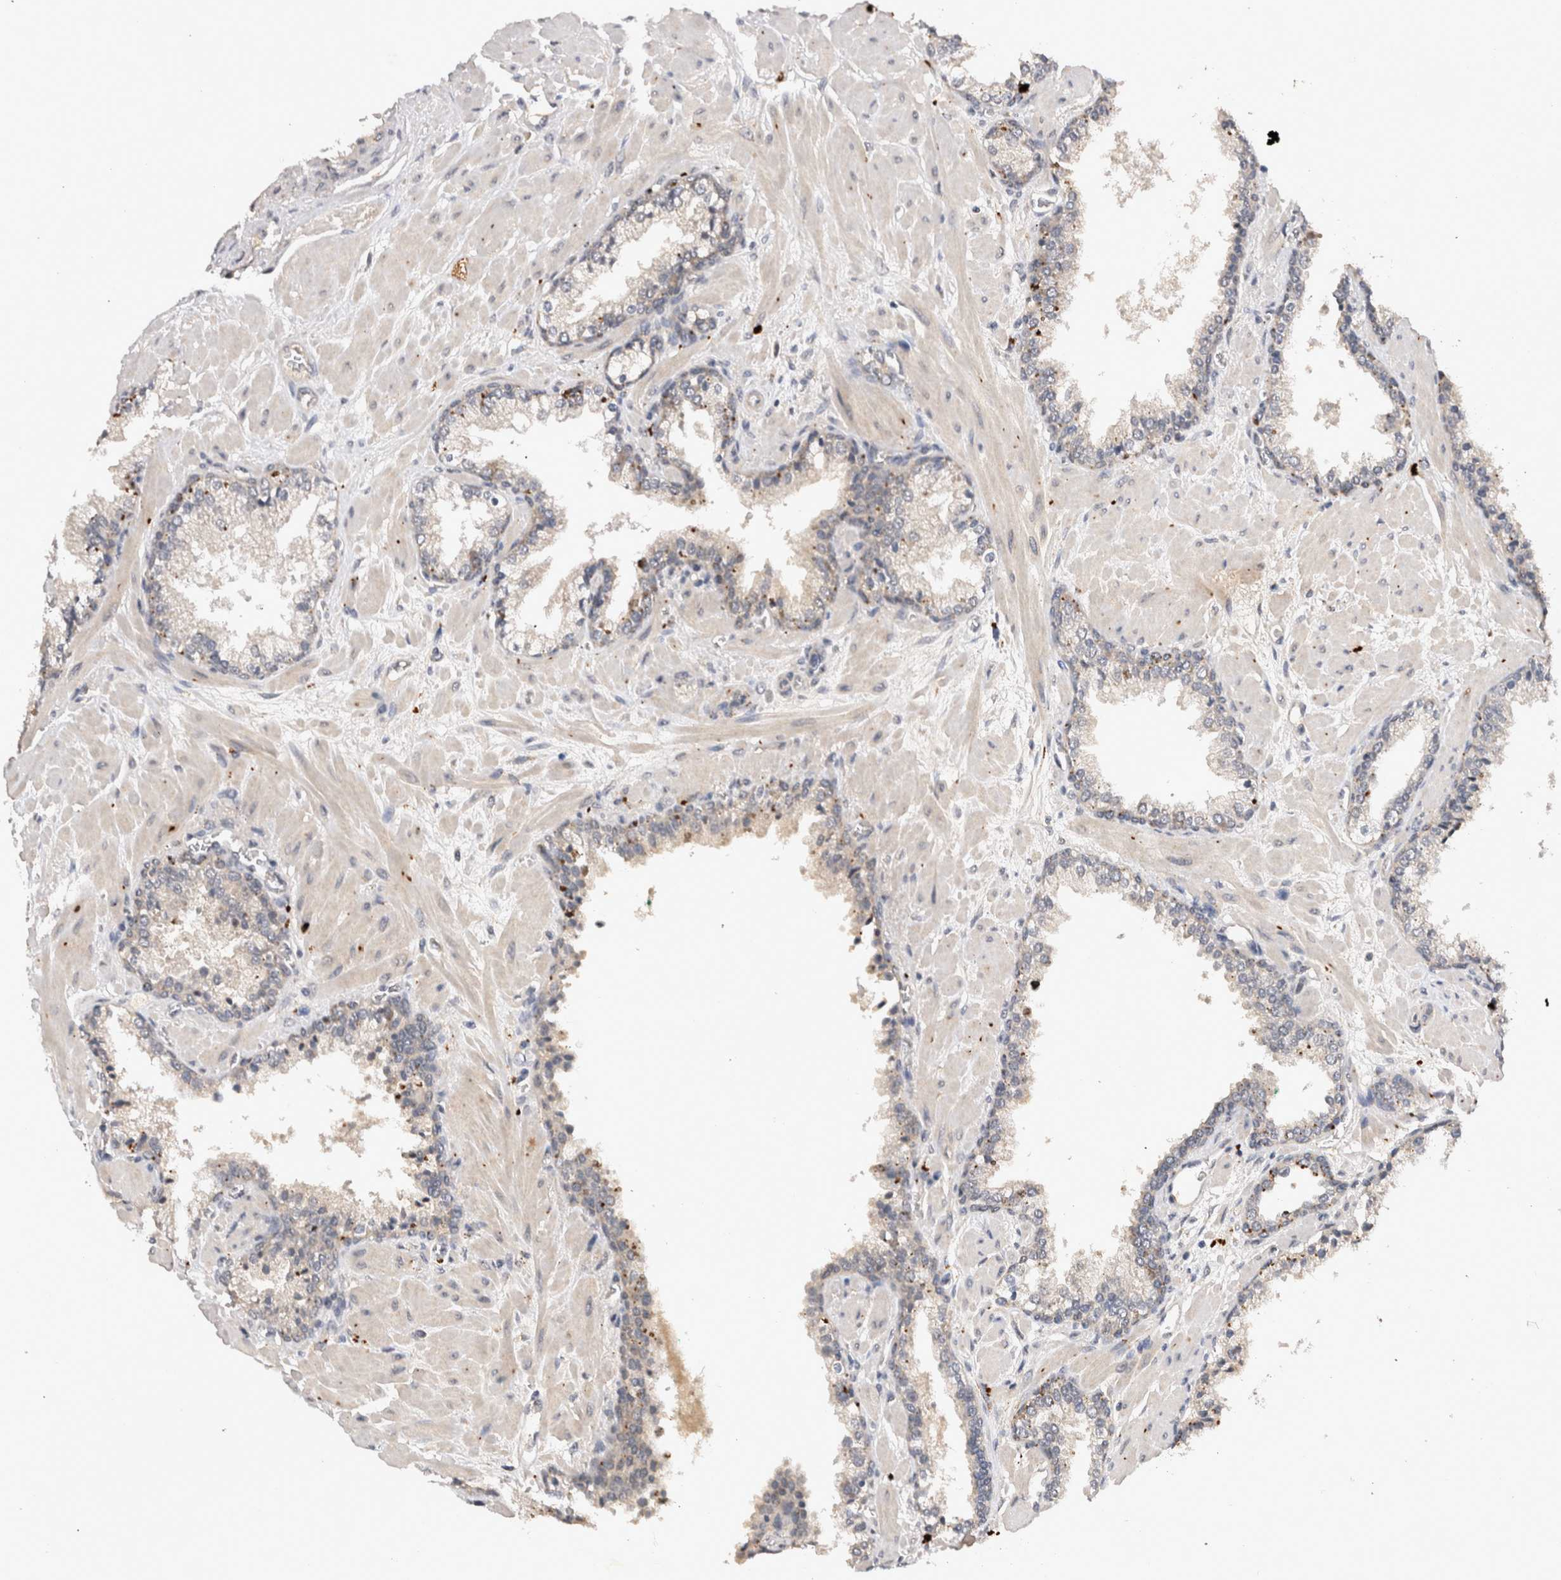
{"staining": {"intensity": "weak", "quantity": "<25%", "location": "cytoplasmic/membranous"}, "tissue": "prostate cancer", "cell_type": "Tumor cells", "image_type": "cancer", "snomed": [{"axis": "morphology", "description": "Adenocarcinoma, Low grade"}, {"axis": "topography", "description": "Prostate"}], "caption": "High magnification brightfield microscopy of prostate adenocarcinoma (low-grade) stained with DAB (brown) and counterstained with hematoxylin (blue): tumor cells show no significant staining.", "gene": "RASSF3", "patient": {"sex": "male", "age": 63}}